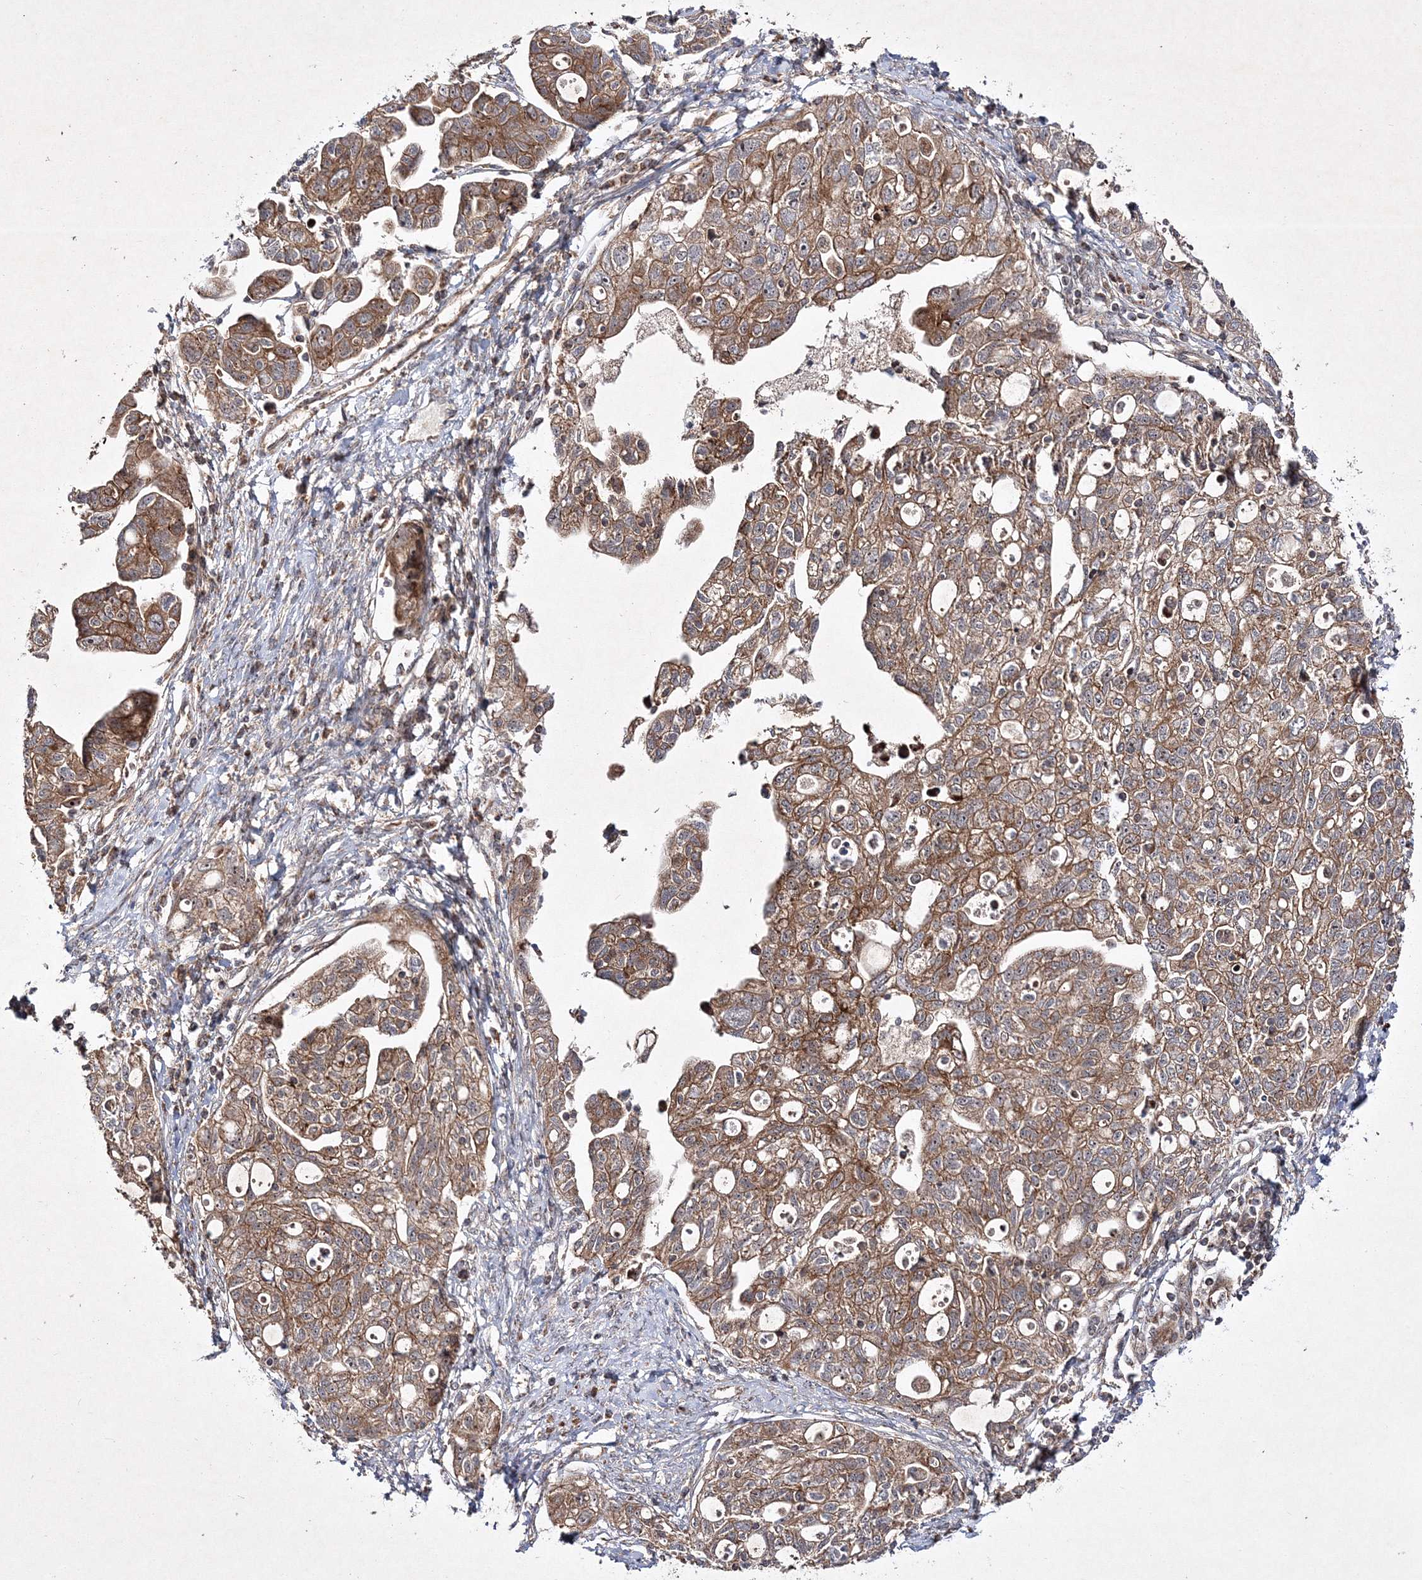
{"staining": {"intensity": "moderate", "quantity": ">75%", "location": "cytoplasmic/membranous"}, "tissue": "ovarian cancer", "cell_type": "Tumor cells", "image_type": "cancer", "snomed": [{"axis": "morphology", "description": "Carcinoma, NOS"}, {"axis": "morphology", "description": "Cystadenocarcinoma, serous, NOS"}, {"axis": "topography", "description": "Ovary"}], "caption": "IHC staining of ovarian carcinoma, which displays medium levels of moderate cytoplasmic/membranous staining in about >75% of tumor cells indicating moderate cytoplasmic/membranous protein staining. The staining was performed using DAB (3,3'-diaminobenzidine) (brown) for protein detection and nuclei were counterstained in hematoxylin (blue).", "gene": "SCRN3", "patient": {"sex": "female", "age": 69}}